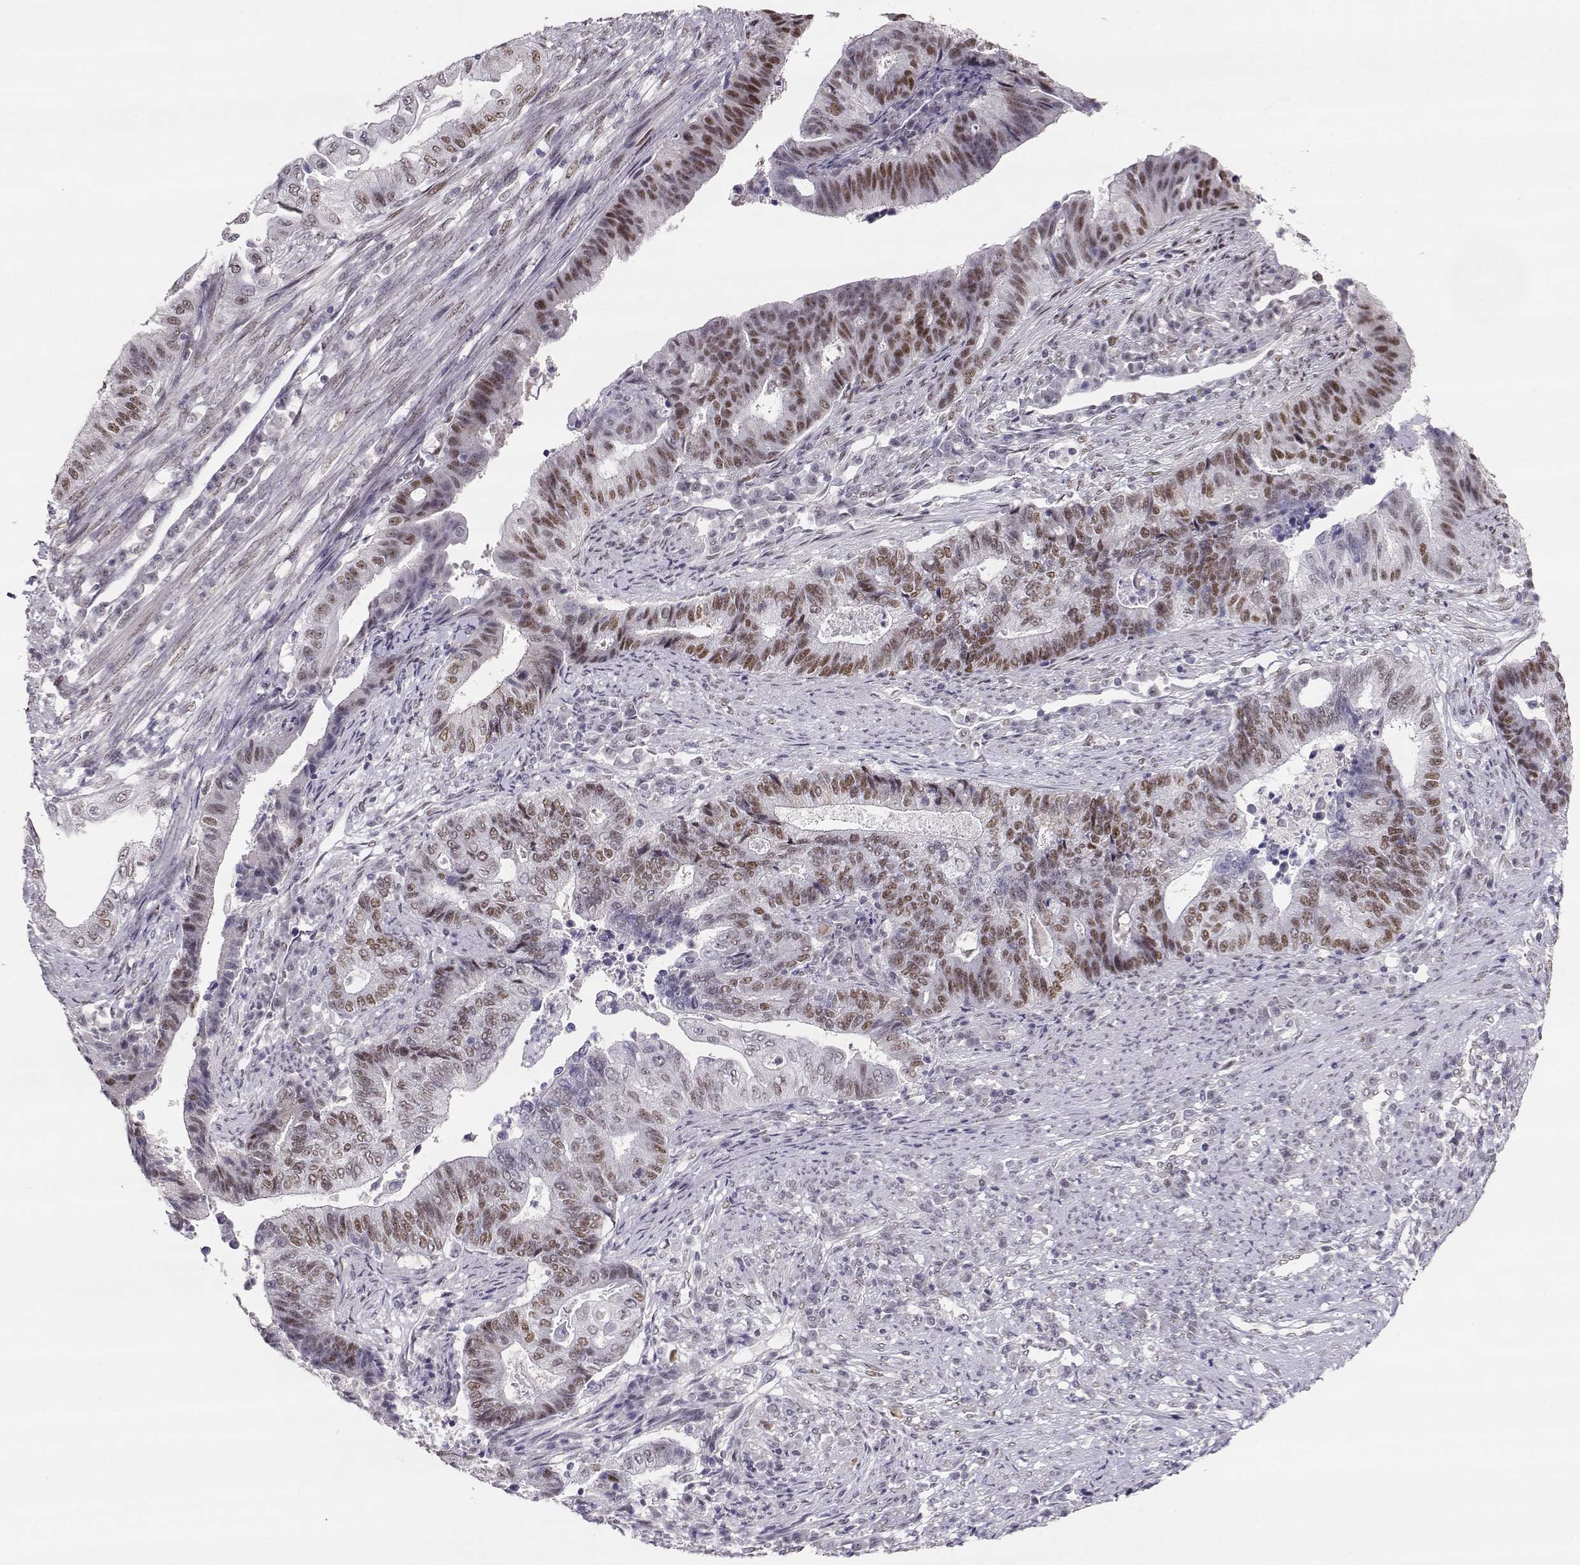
{"staining": {"intensity": "moderate", "quantity": "<25%", "location": "nuclear"}, "tissue": "endometrial cancer", "cell_type": "Tumor cells", "image_type": "cancer", "snomed": [{"axis": "morphology", "description": "Adenocarcinoma, NOS"}, {"axis": "topography", "description": "Uterus"}, {"axis": "topography", "description": "Endometrium"}], "caption": "There is low levels of moderate nuclear expression in tumor cells of endometrial cancer (adenocarcinoma), as demonstrated by immunohistochemical staining (brown color).", "gene": "POLI", "patient": {"sex": "female", "age": 54}}